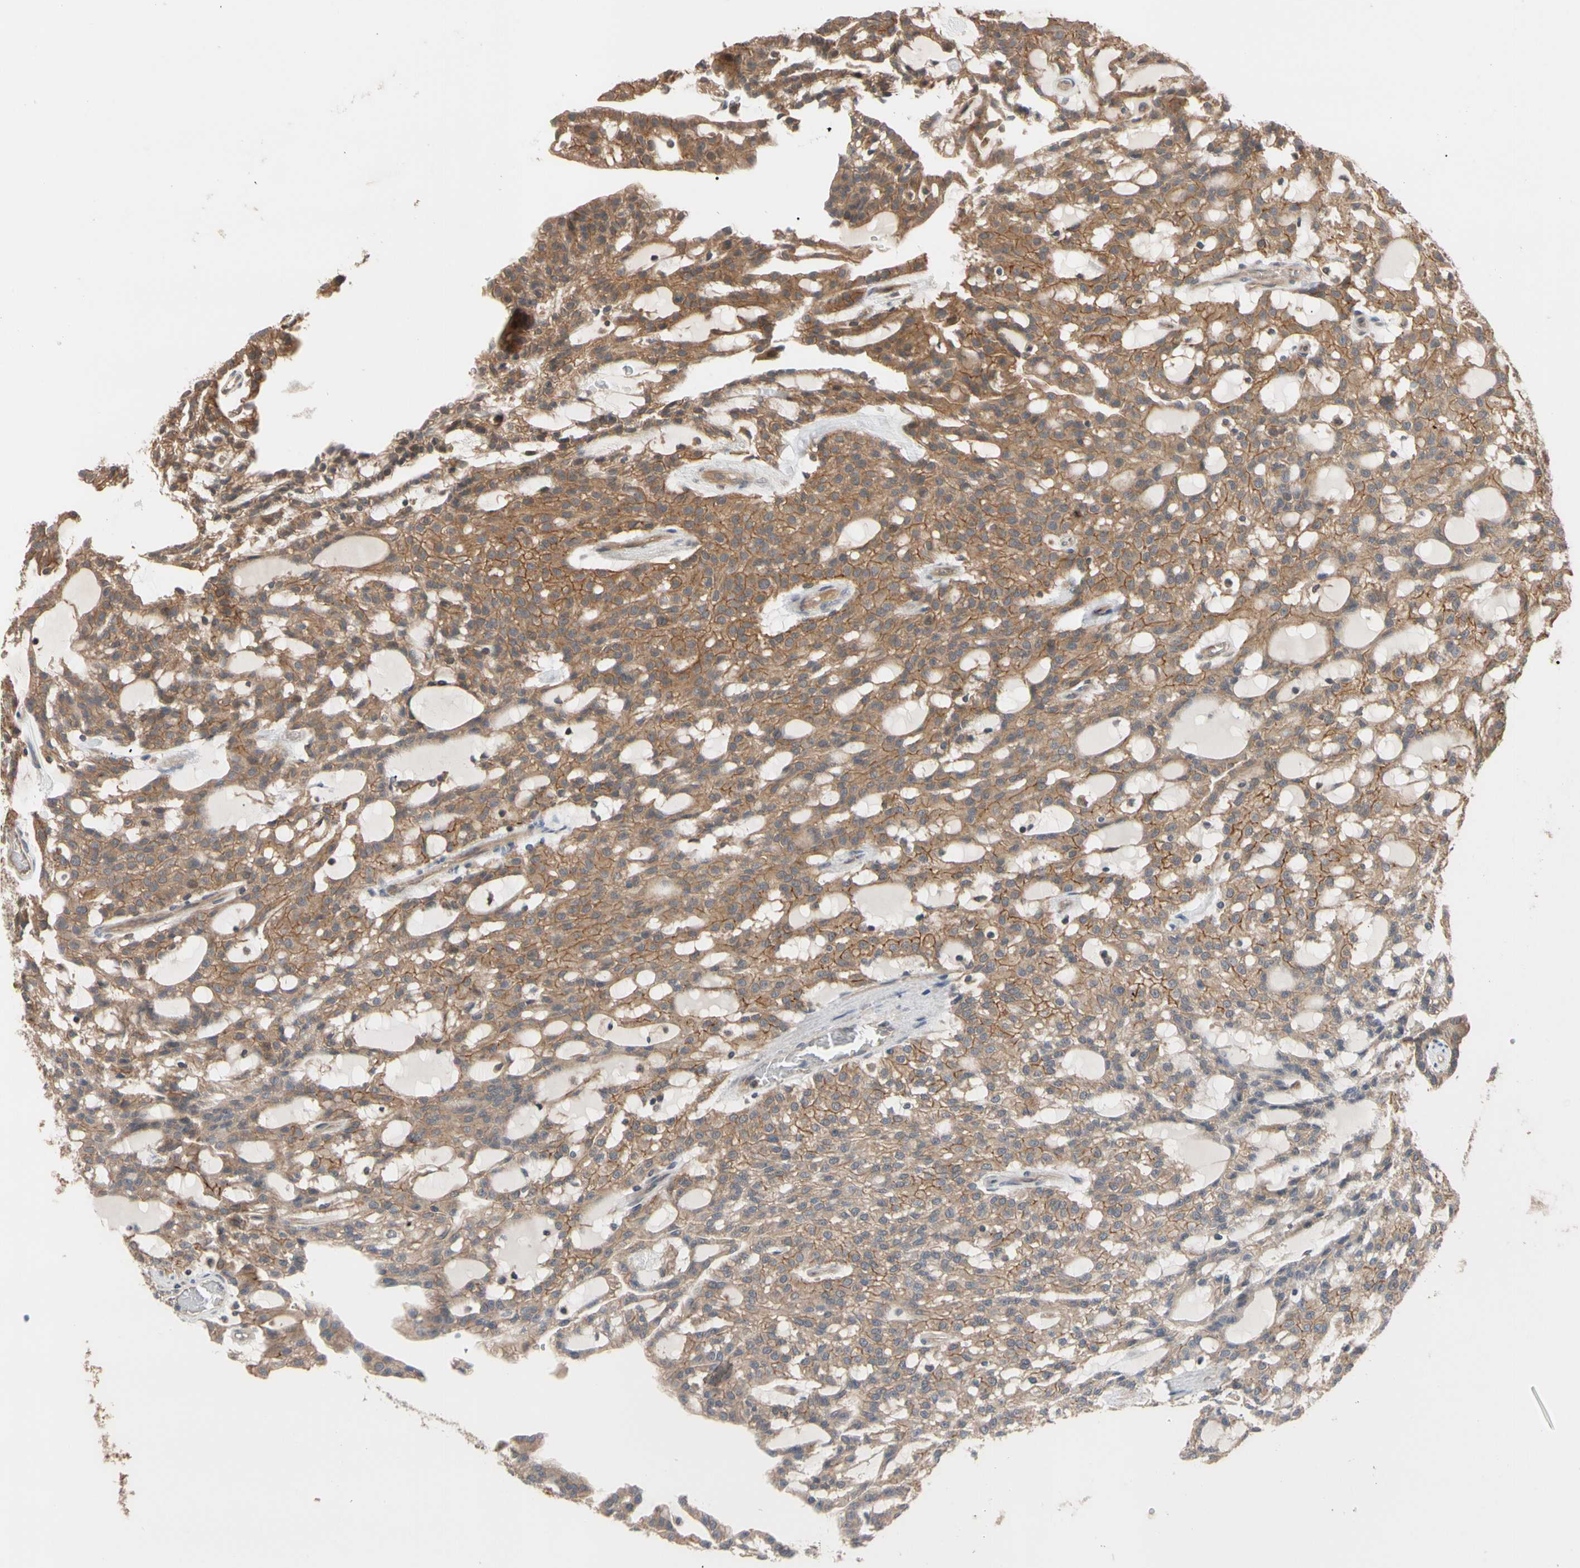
{"staining": {"intensity": "moderate", "quantity": "25%-75%", "location": "cytoplasmic/membranous"}, "tissue": "renal cancer", "cell_type": "Tumor cells", "image_type": "cancer", "snomed": [{"axis": "morphology", "description": "Adenocarcinoma, NOS"}, {"axis": "topography", "description": "Kidney"}], "caption": "Human renal cancer (adenocarcinoma) stained with a brown dye displays moderate cytoplasmic/membranous positive expression in approximately 25%-75% of tumor cells.", "gene": "DPP8", "patient": {"sex": "male", "age": 63}}